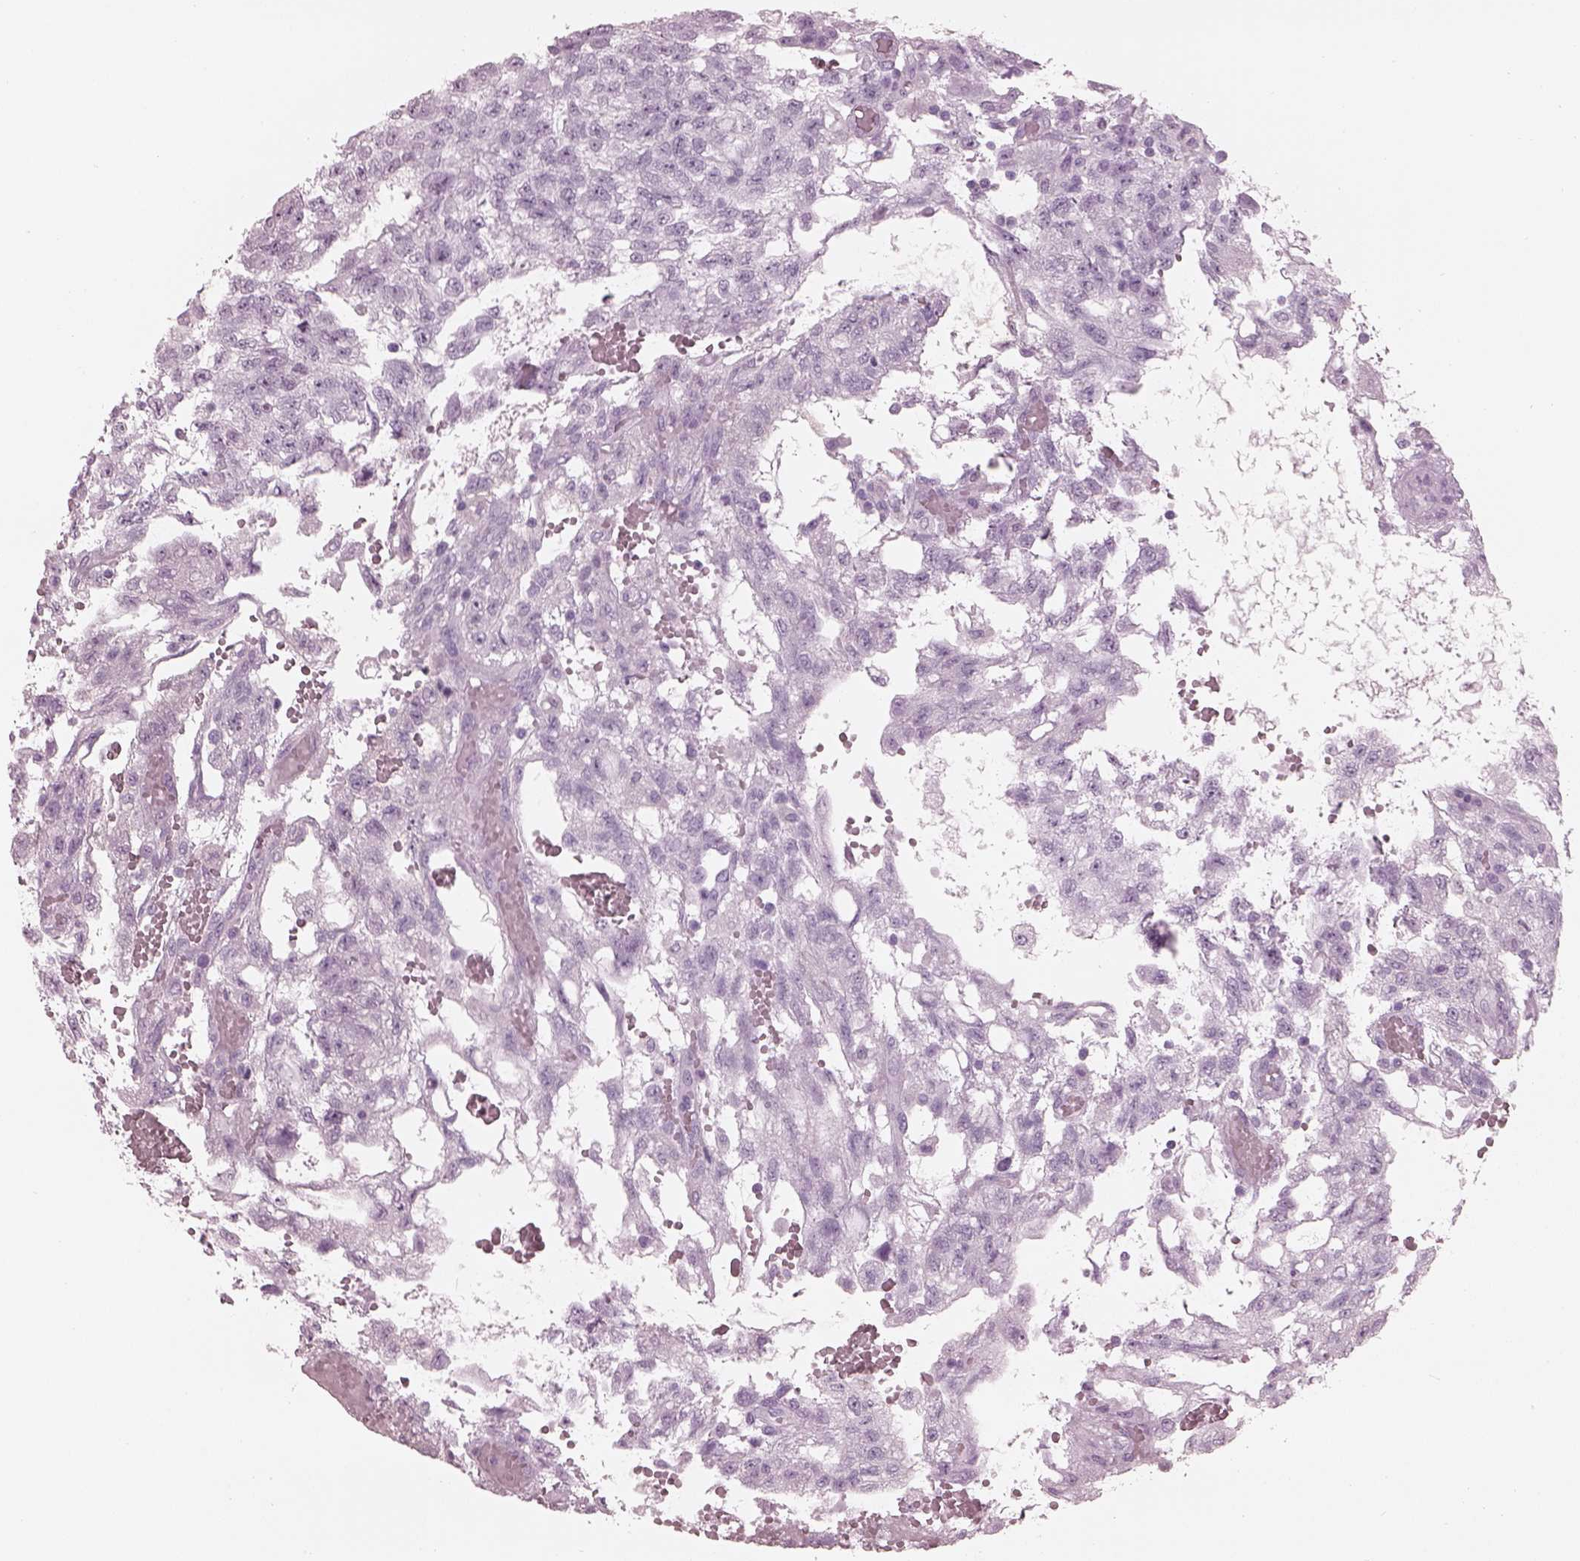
{"staining": {"intensity": "negative", "quantity": "none", "location": "none"}, "tissue": "testis cancer", "cell_type": "Tumor cells", "image_type": "cancer", "snomed": [{"axis": "morphology", "description": "Carcinoma, Embryonal, NOS"}, {"axis": "topography", "description": "Testis"}], "caption": "The image reveals no staining of tumor cells in testis cancer (embryonal carcinoma).", "gene": "FABP9", "patient": {"sex": "male", "age": 32}}